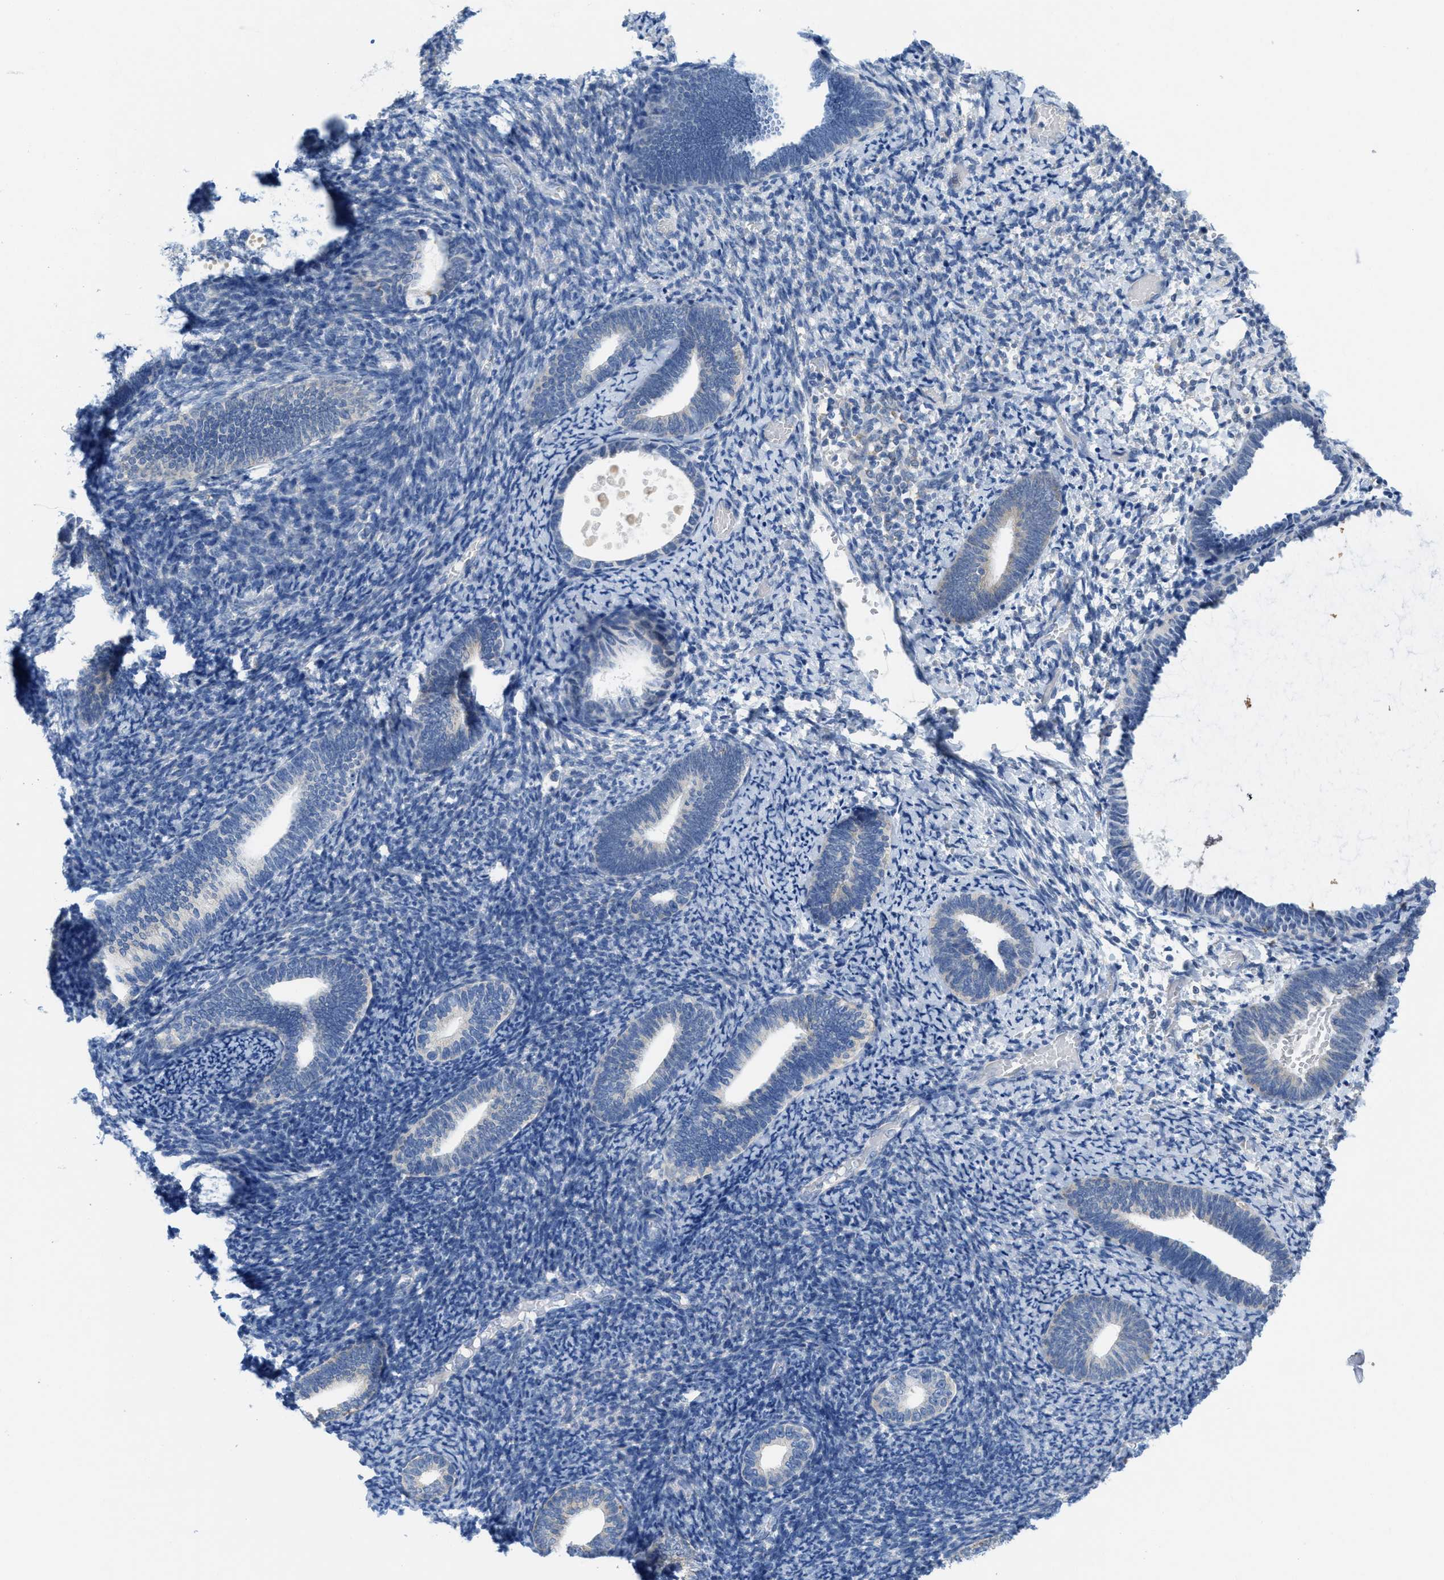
{"staining": {"intensity": "negative", "quantity": "none", "location": "none"}, "tissue": "endometrium", "cell_type": "Cells in endometrial stroma", "image_type": "normal", "snomed": [{"axis": "morphology", "description": "Normal tissue, NOS"}, {"axis": "topography", "description": "Endometrium"}], "caption": "This is an immunohistochemistry photomicrograph of benign human endometrium. There is no expression in cells in endometrial stroma.", "gene": "PTDSS1", "patient": {"sex": "female", "age": 66}}